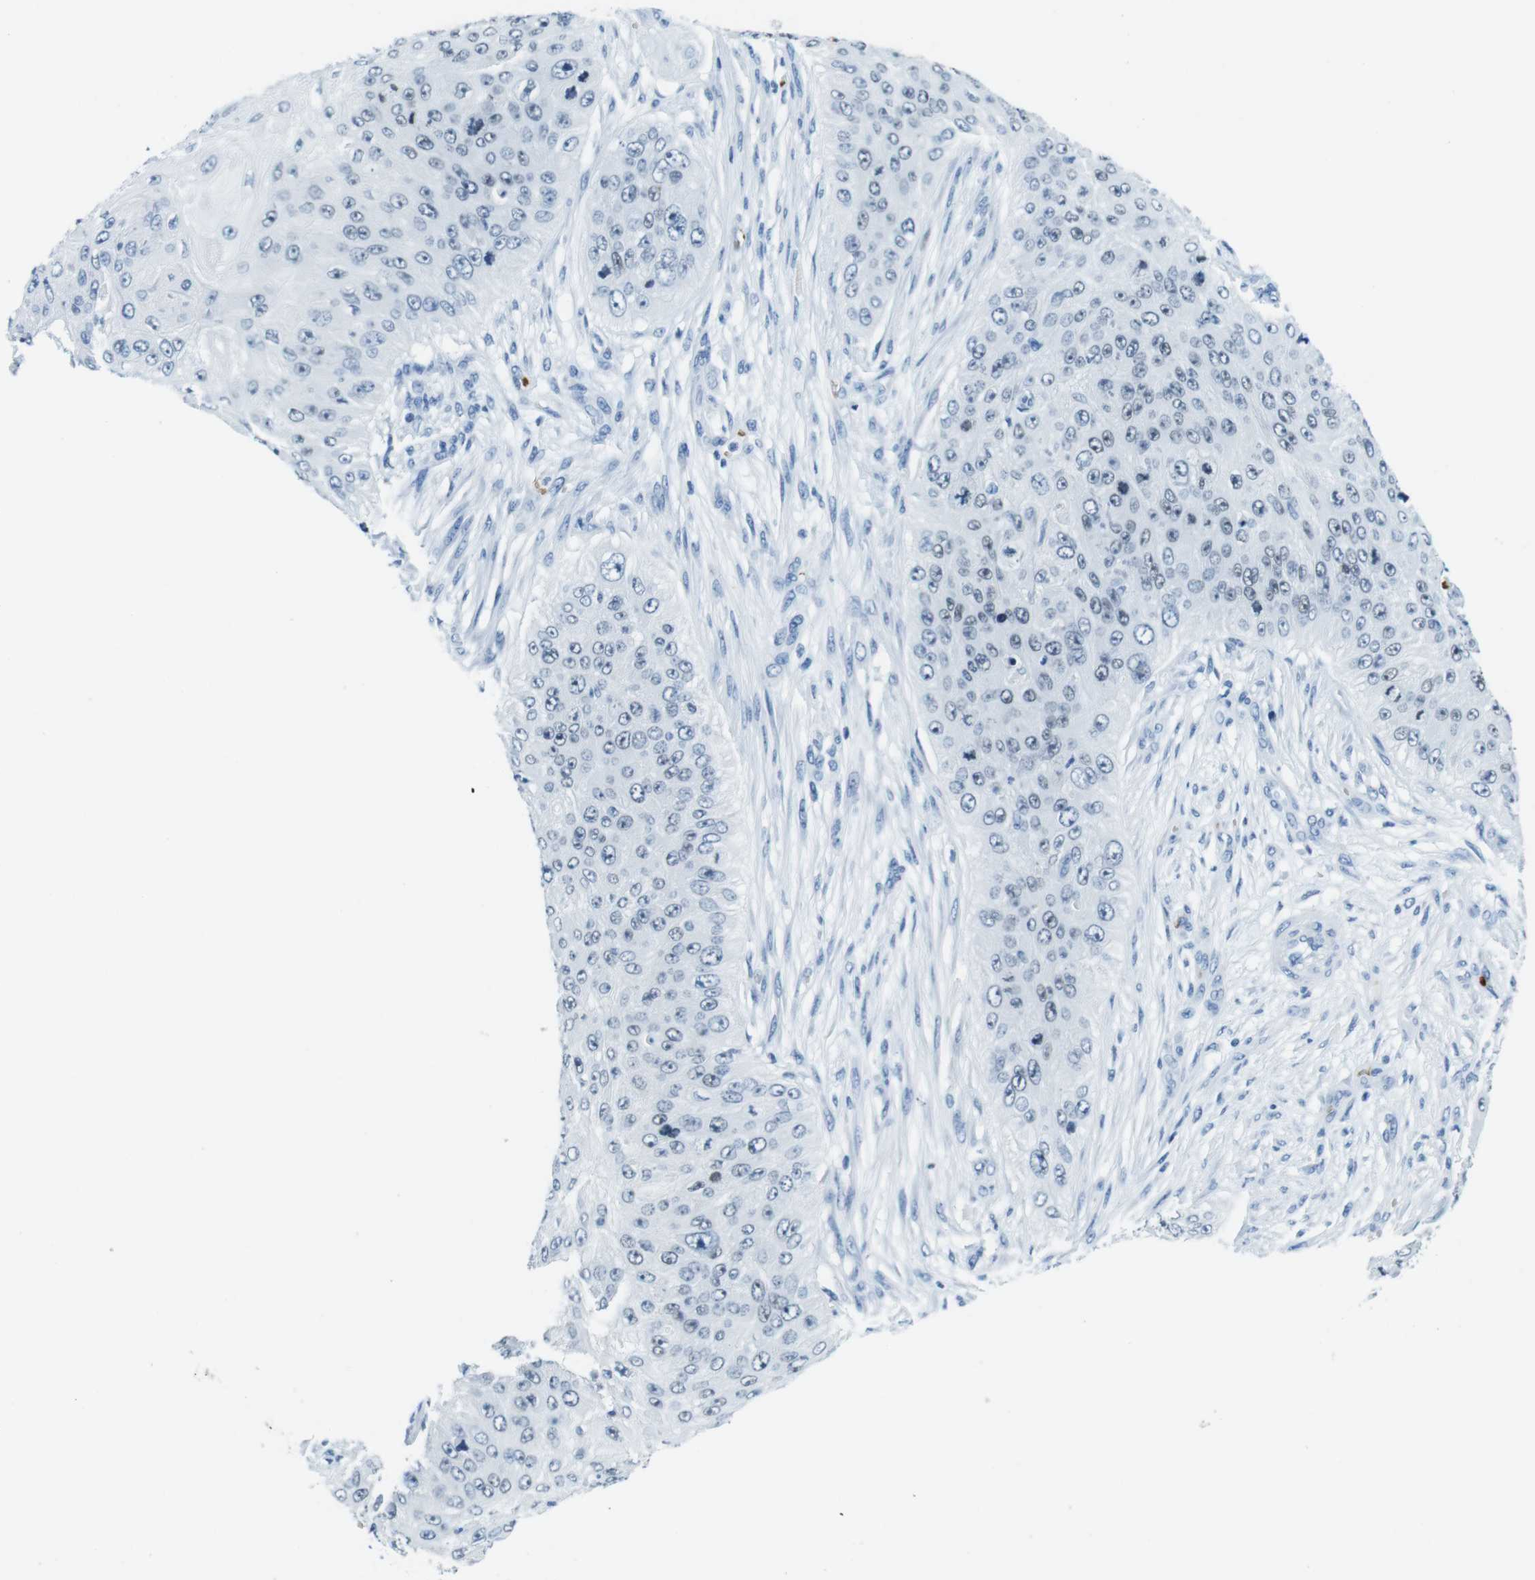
{"staining": {"intensity": "weak", "quantity": "25%-75%", "location": "nuclear"}, "tissue": "skin cancer", "cell_type": "Tumor cells", "image_type": "cancer", "snomed": [{"axis": "morphology", "description": "Squamous cell carcinoma, NOS"}, {"axis": "topography", "description": "Skin"}], "caption": "A histopathology image of skin cancer (squamous cell carcinoma) stained for a protein exhibits weak nuclear brown staining in tumor cells. The staining was performed using DAB (3,3'-diaminobenzidine) to visualize the protein expression in brown, while the nuclei were stained in blue with hematoxylin (Magnification: 20x).", "gene": "TFAP2C", "patient": {"sex": "female", "age": 80}}